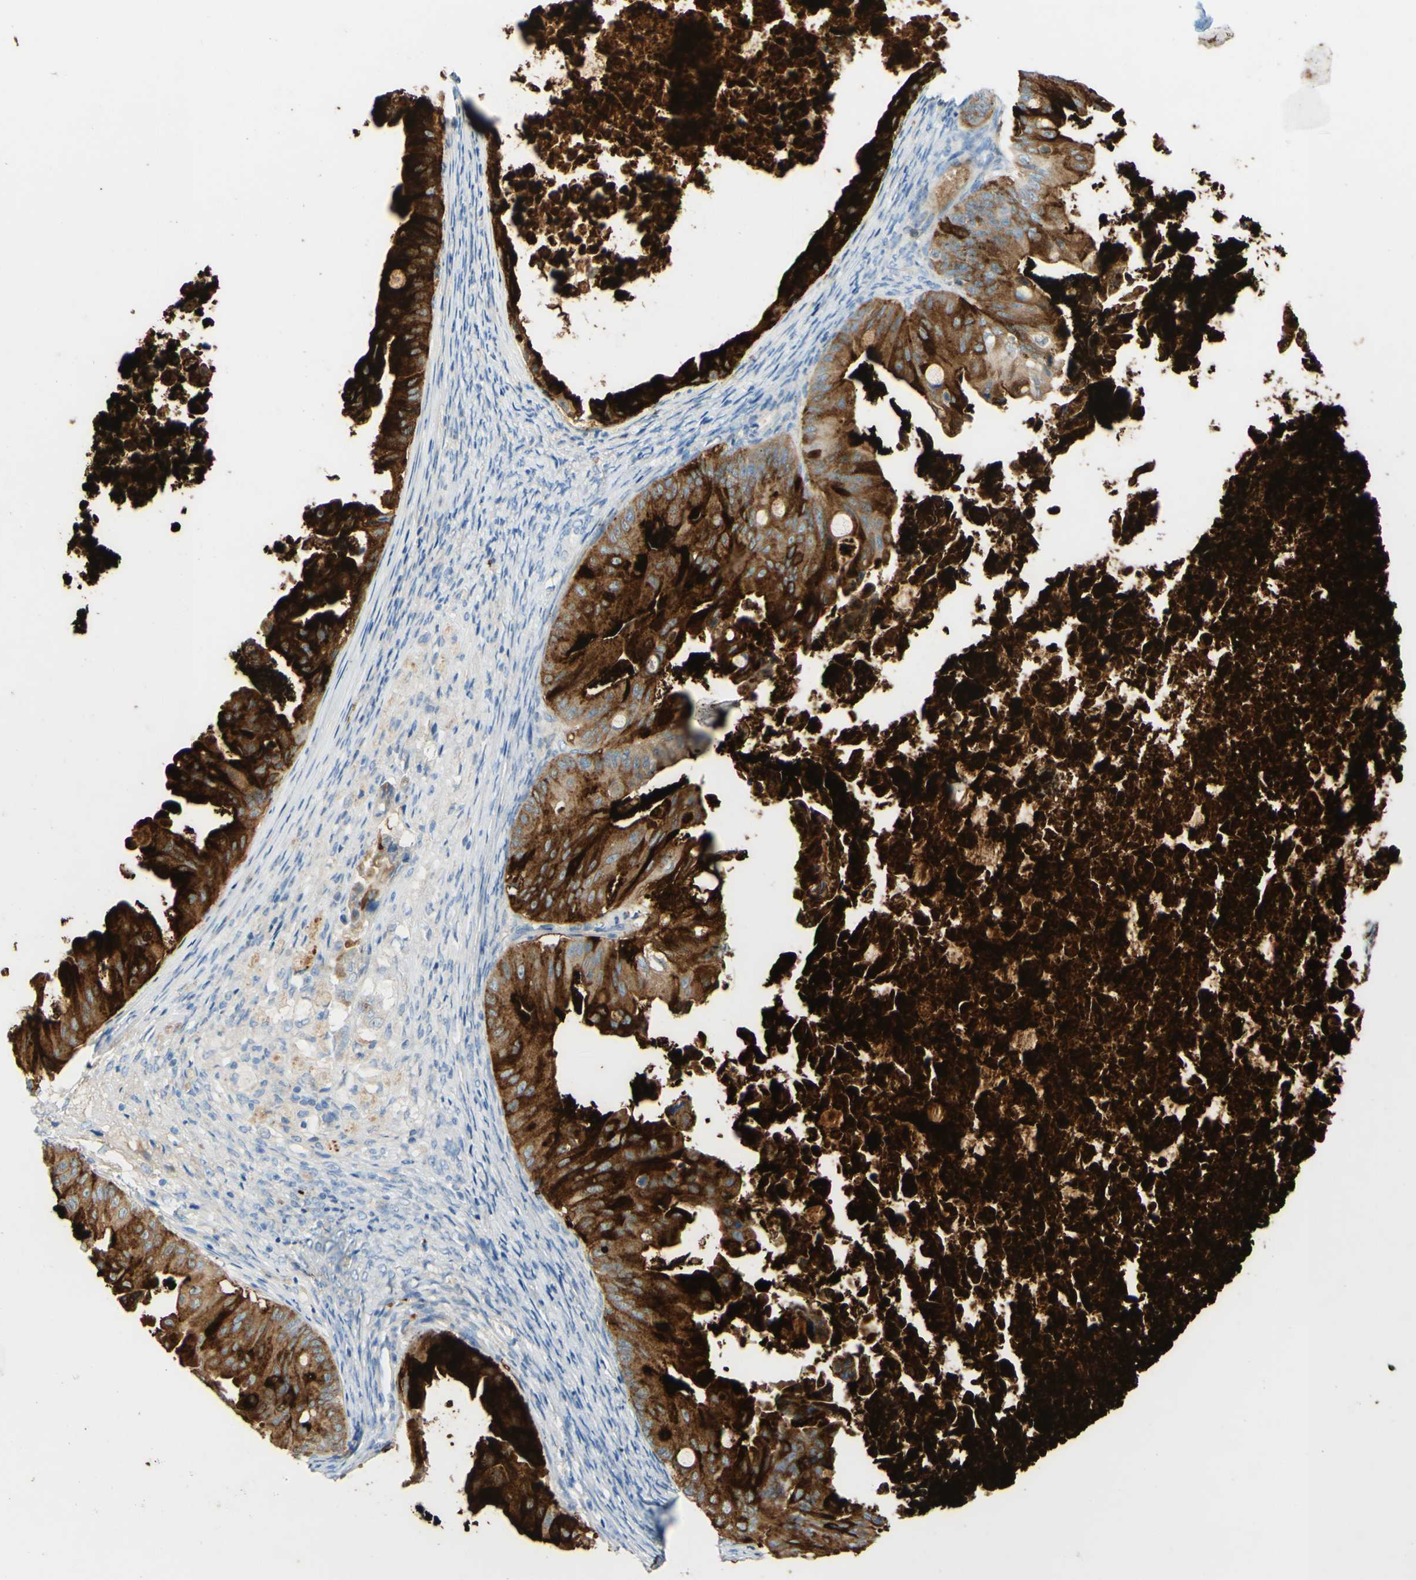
{"staining": {"intensity": "strong", "quantity": ">75%", "location": "cytoplasmic/membranous"}, "tissue": "ovarian cancer", "cell_type": "Tumor cells", "image_type": "cancer", "snomed": [{"axis": "morphology", "description": "Cystadenocarcinoma, mucinous, NOS"}, {"axis": "topography", "description": "Ovary"}], "caption": "Strong cytoplasmic/membranous expression for a protein is appreciated in about >75% of tumor cells of ovarian mucinous cystadenocarcinoma using immunohistochemistry.", "gene": "PIGR", "patient": {"sex": "female", "age": 37}}